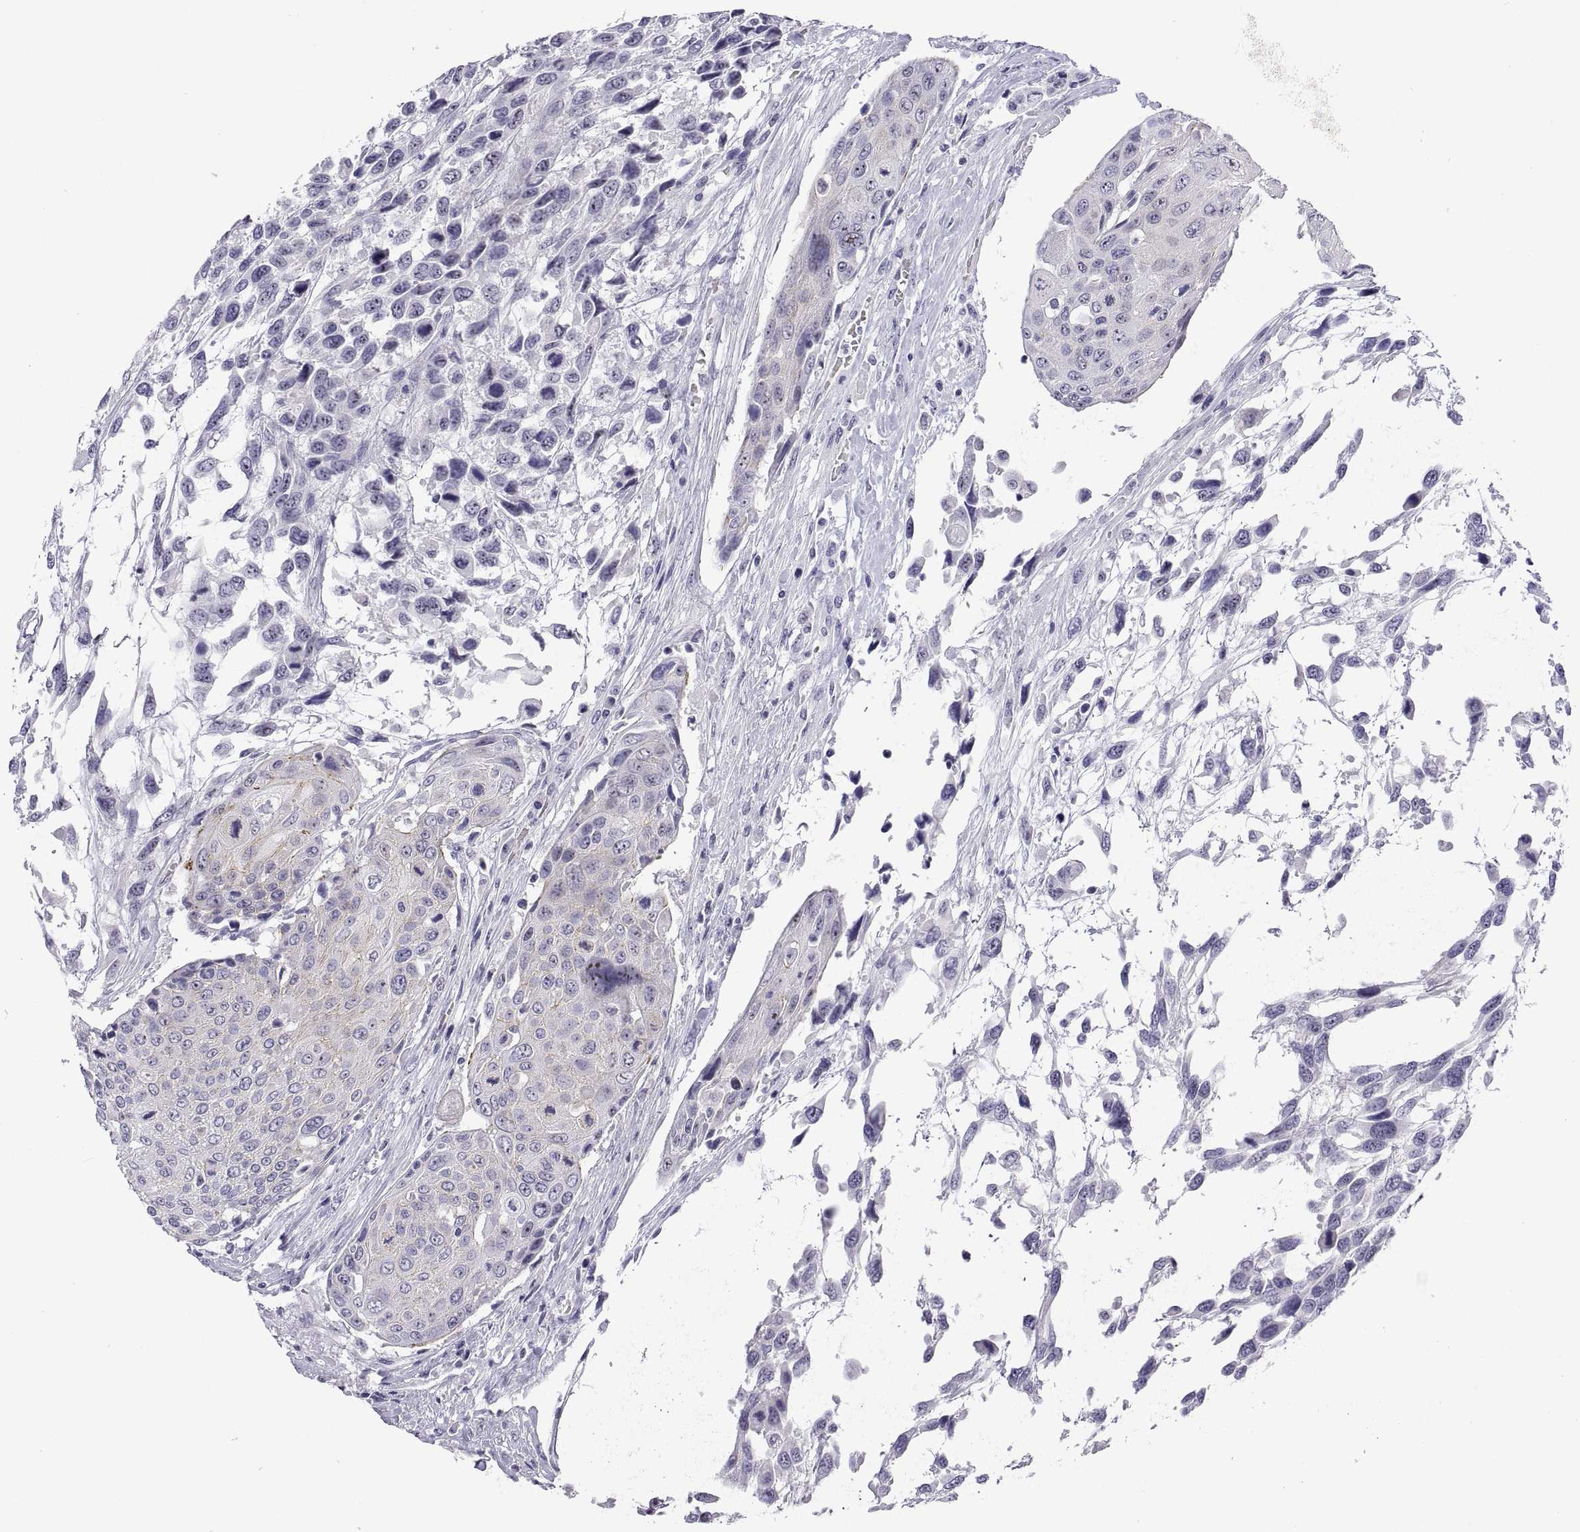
{"staining": {"intensity": "negative", "quantity": "none", "location": "none"}, "tissue": "urothelial cancer", "cell_type": "Tumor cells", "image_type": "cancer", "snomed": [{"axis": "morphology", "description": "Urothelial carcinoma, High grade"}, {"axis": "topography", "description": "Urinary bladder"}], "caption": "Micrograph shows no protein expression in tumor cells of urothelial cancer tissue.", "gene": "VSX2", "patient": {"sex": "female", "age": 70}}